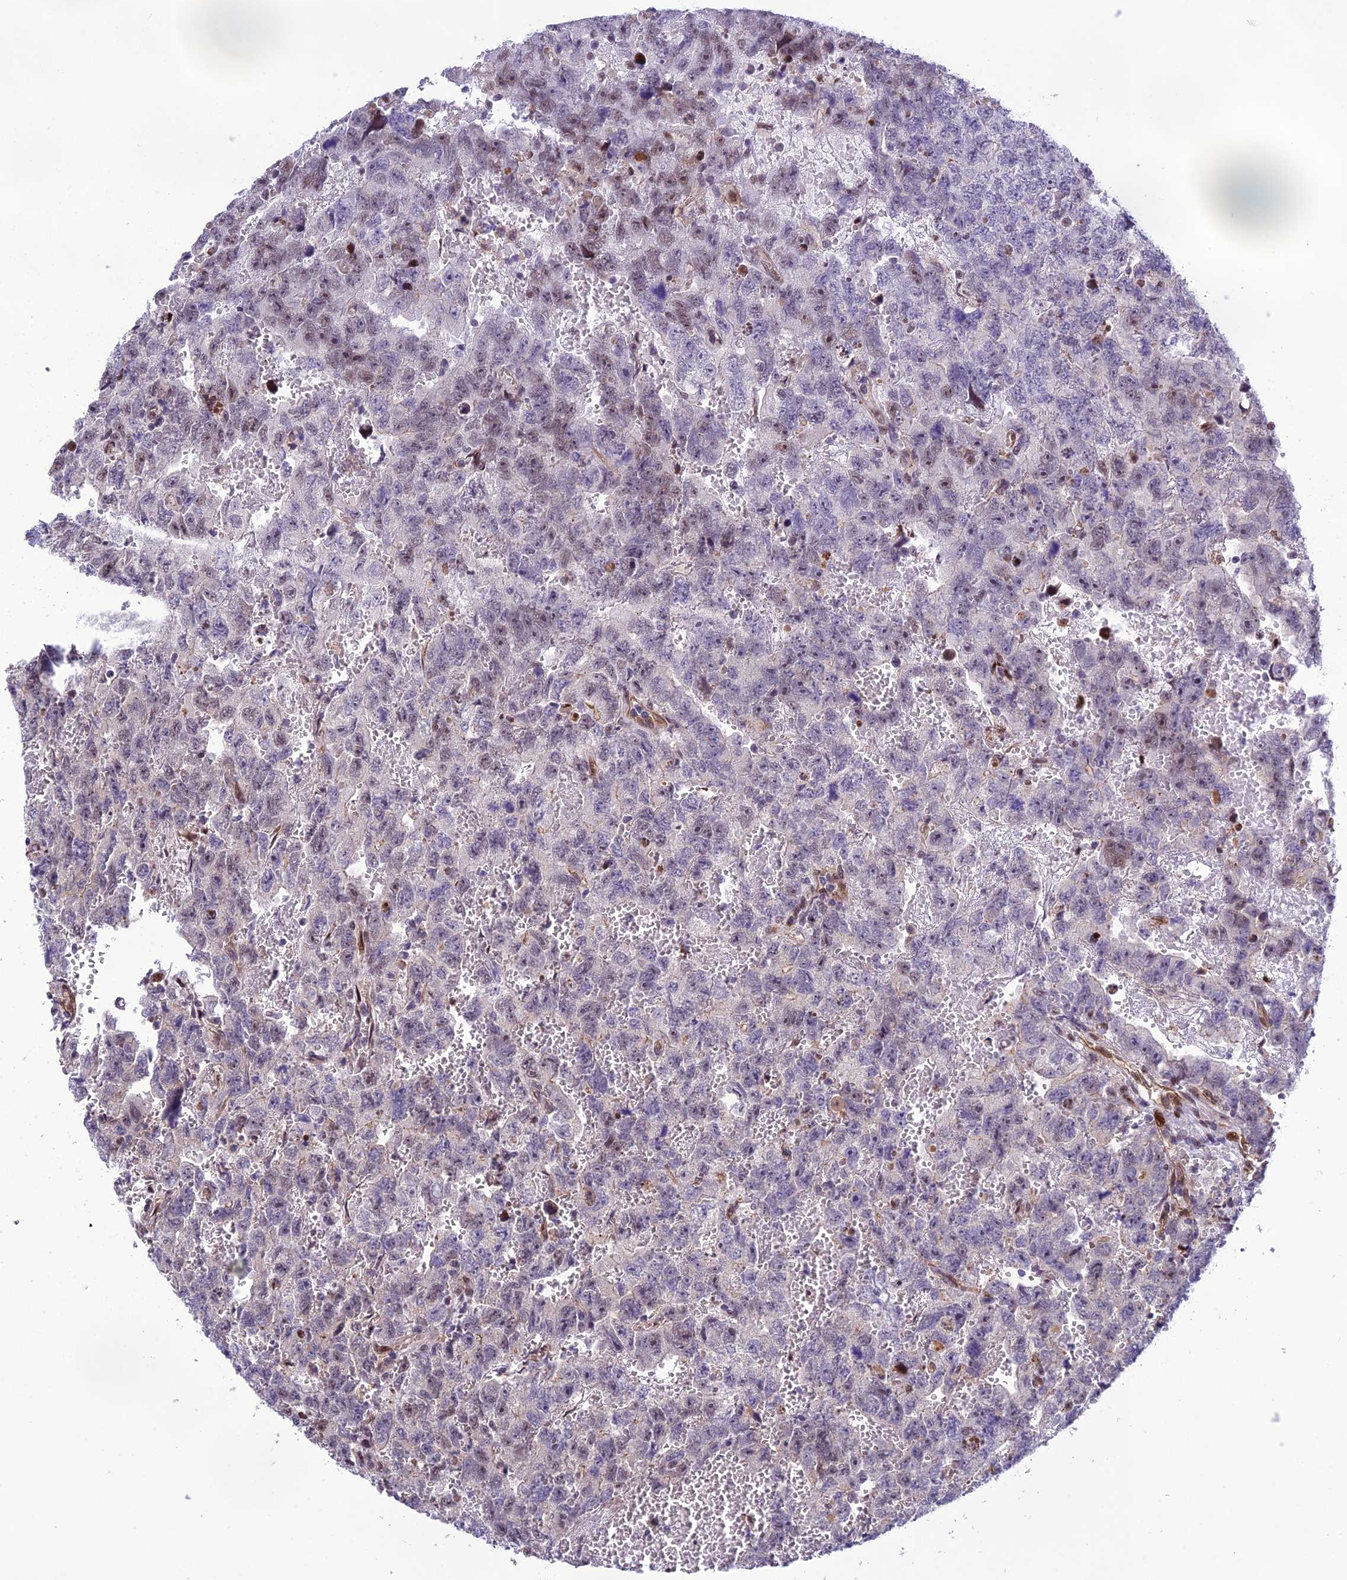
{"staining": {"intensity": "weak", "quantity": "25%-75%", "location": "nuclear"}, "tissue": "testis cancer", "cell_type": "Tumor cells", "image_type": "cancer", "snomed": [{"axis": "morphology", "description": "Carcinoma, Embryonal, NOS"}, {"axis": "topography", "description": "Testis"}], "caption": "Protein staining shows weak nuclear positivity in about 25%-75% of tumor cells in testis cancer (embryonal carcinoma).", "gene": "RANBP3", "patient": {"sex": "male", "age": 45}}